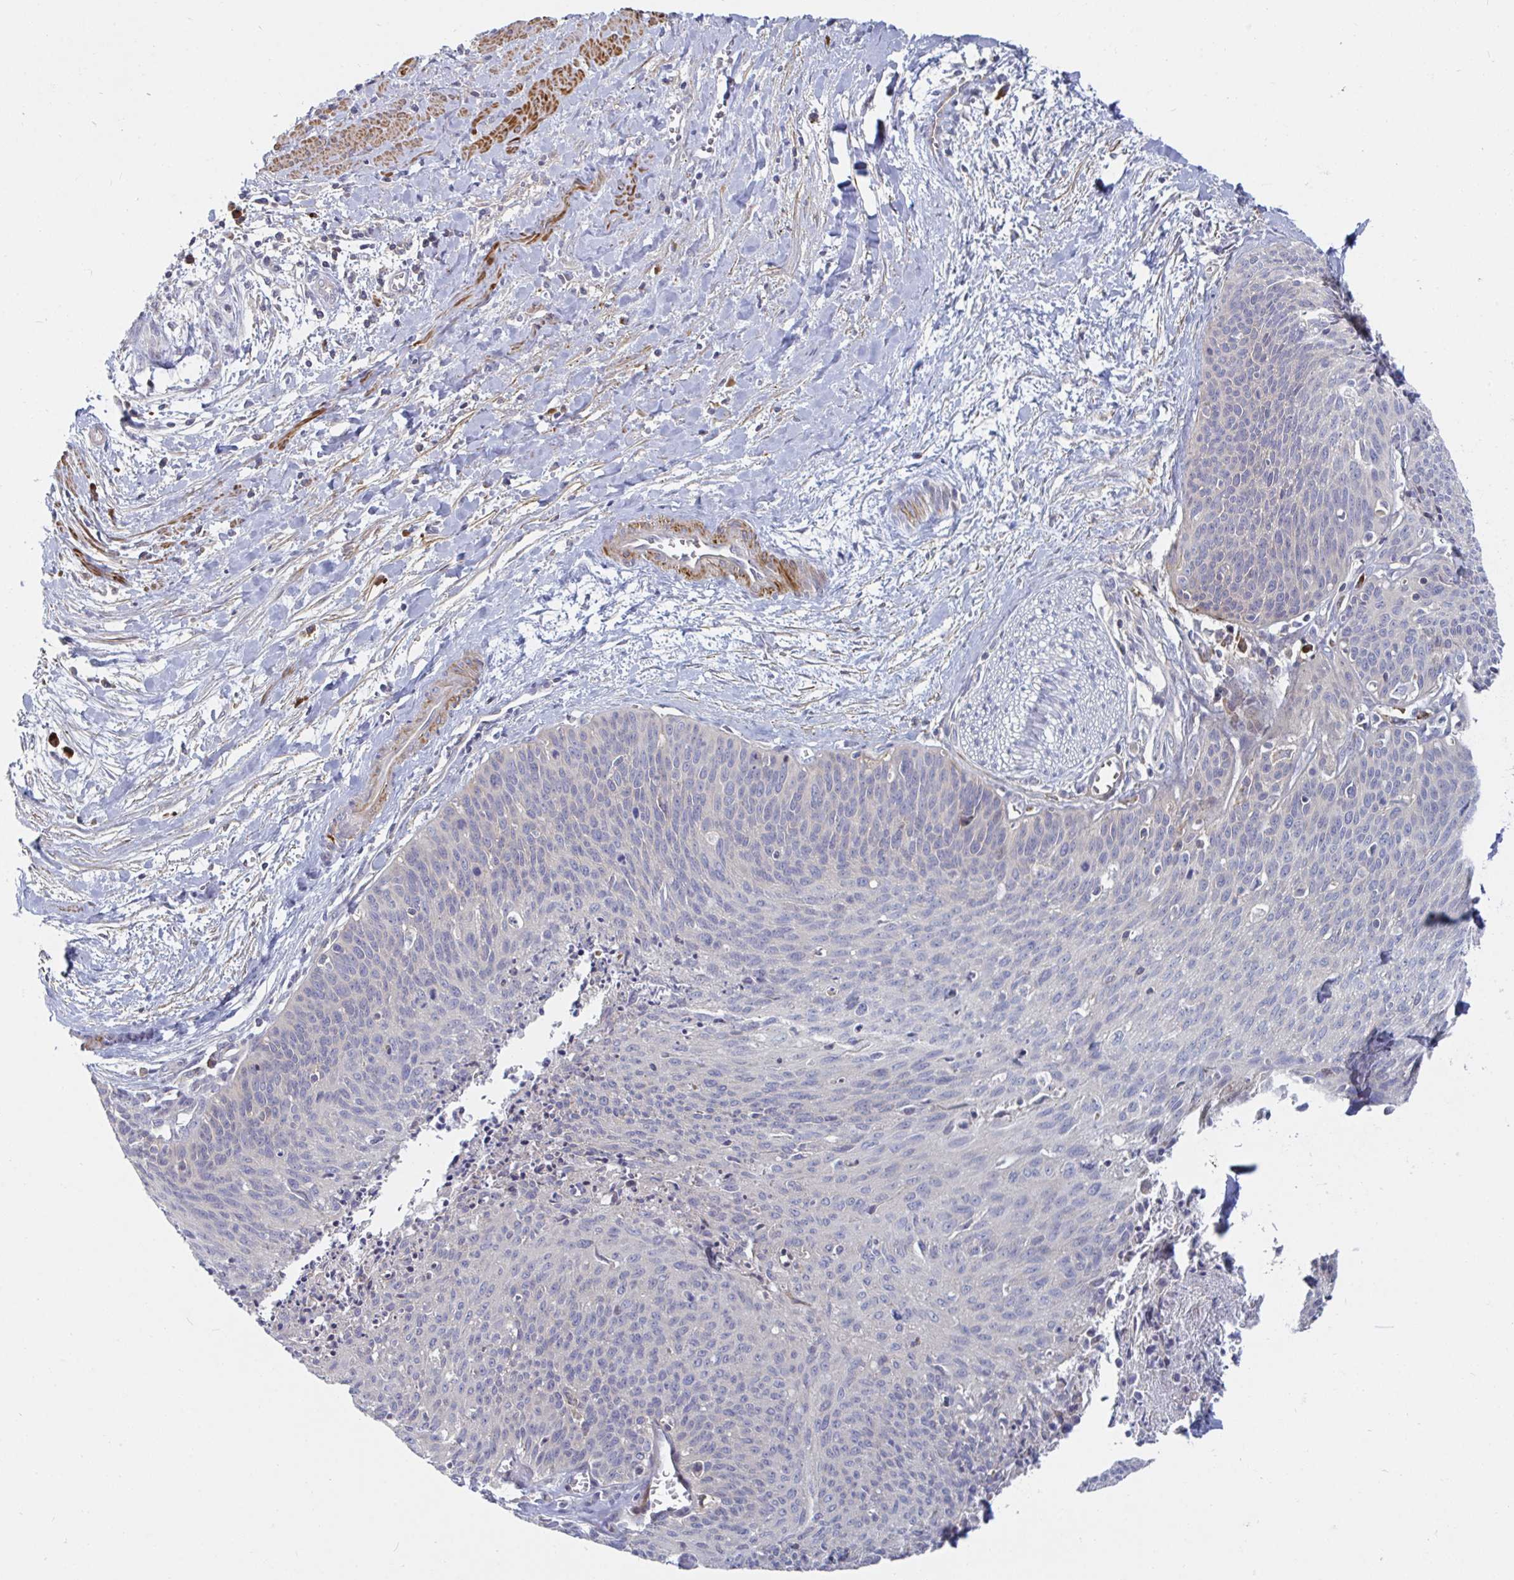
{"staining": {"intensity": "negative", "quantity": "none", "location": "none"}, "tissue": "cervical cancer", "cell_type": "Tumor cells", "image_type": "cancer", "snomed": [{"axis": "morphology", "description": "Squamous cell carcinoma, NOS"}, {"axis": "topography", "description": "Cervix"}], "caption": "The micrograph demonstrates no staining of tumor cells in cervical cancer (squamous cell carcinoma).", "gene": "SSH2", "patient": {"sex": "female", "age": 55}}